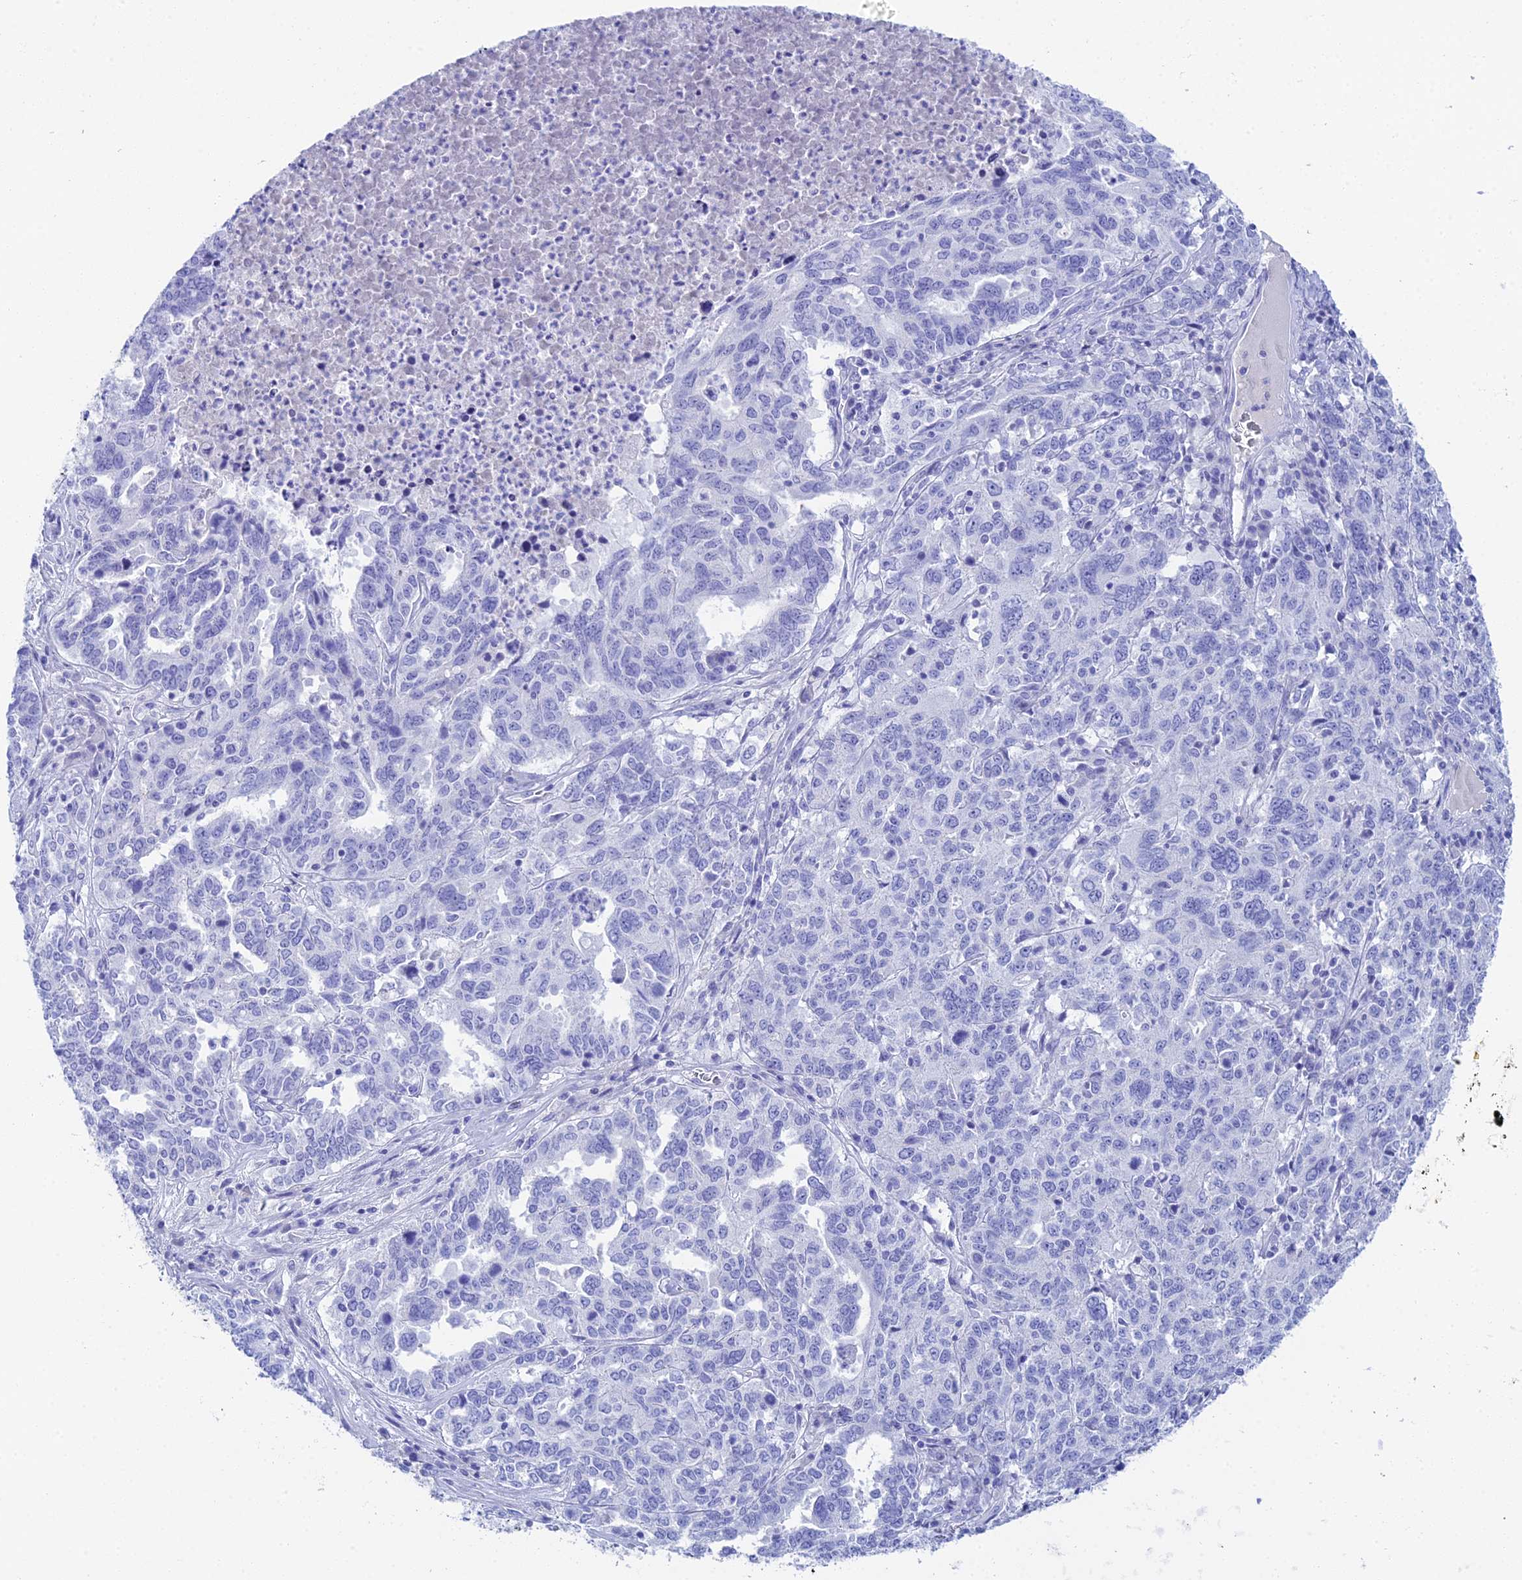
{"staining": {"intensity": "negative", "quantity": "none", "location": "none"}, "tissue": "ovarian cancer", "cell_type": "Tumor cells", "image_type": "cancer", "snomed": [{"axis": "morphology", "description": "Carcinoma, endometroid"}, {"axis": "topography", "description": "Ovary"}], "caption": "This is an immunohistochemistry (IHC) image of human endometroid carcinoma (ovarian). There is no staining in tumor cells.", "gene": "REG1A", "patient": {"sex": "female", "age": 62}}